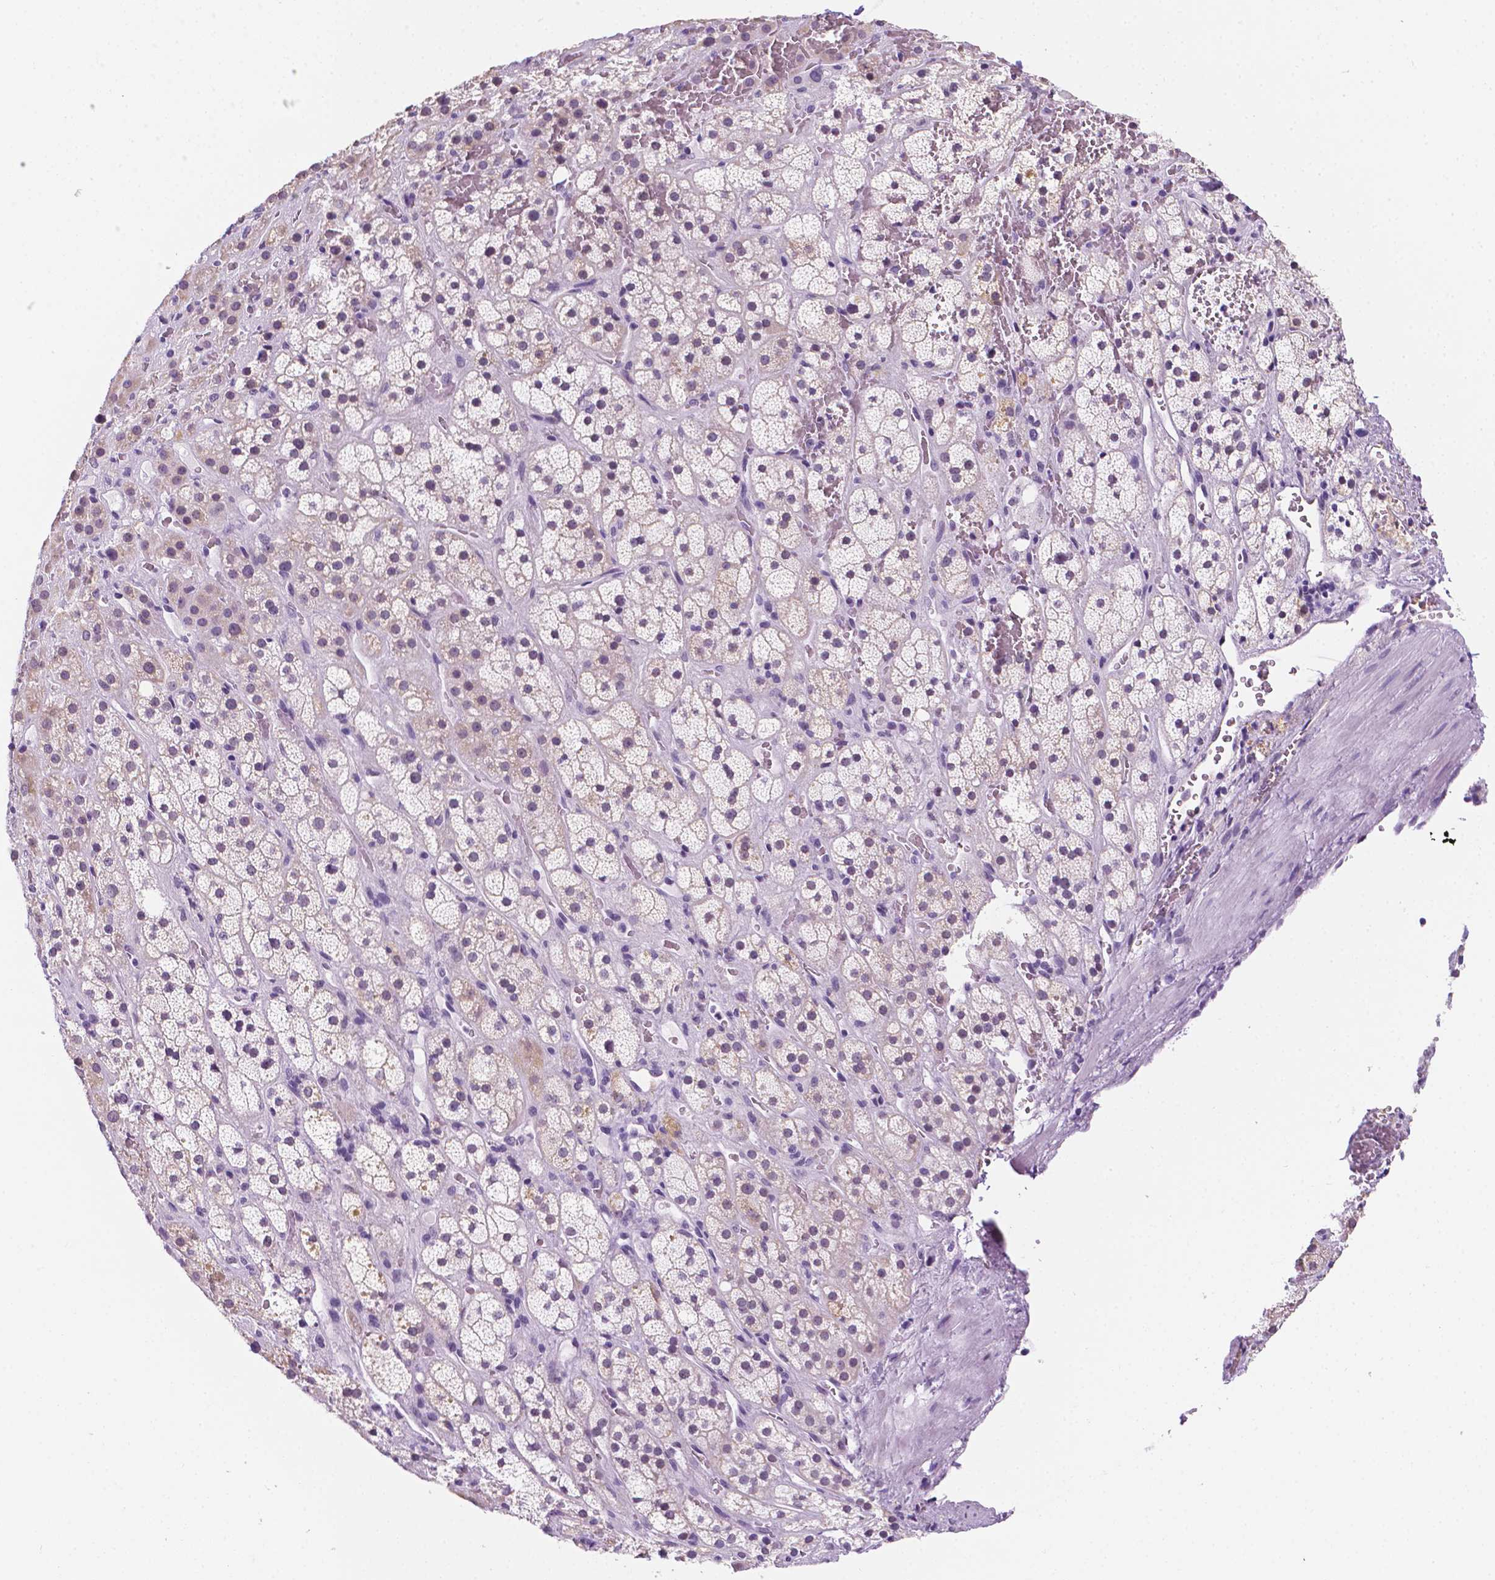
{"staining": {"intensity": "weak", "quantity": "<25%", "location": "cytoplasmic/membranous"}, "tissue": "adrenal gland", "cell_type": "Glandular cells", "image_type": "normal", "snomed": [{"axis": "morphology", "description": "Normal tissue, NOS"}, {"axis": "topography", "description": "Adrenal gland"}], "caption": "A photomicrograph of human adrenal gland is negative for staining in glandular cells.", "gene": "PPL", "patient": {"sex": "male", "age": 57}}